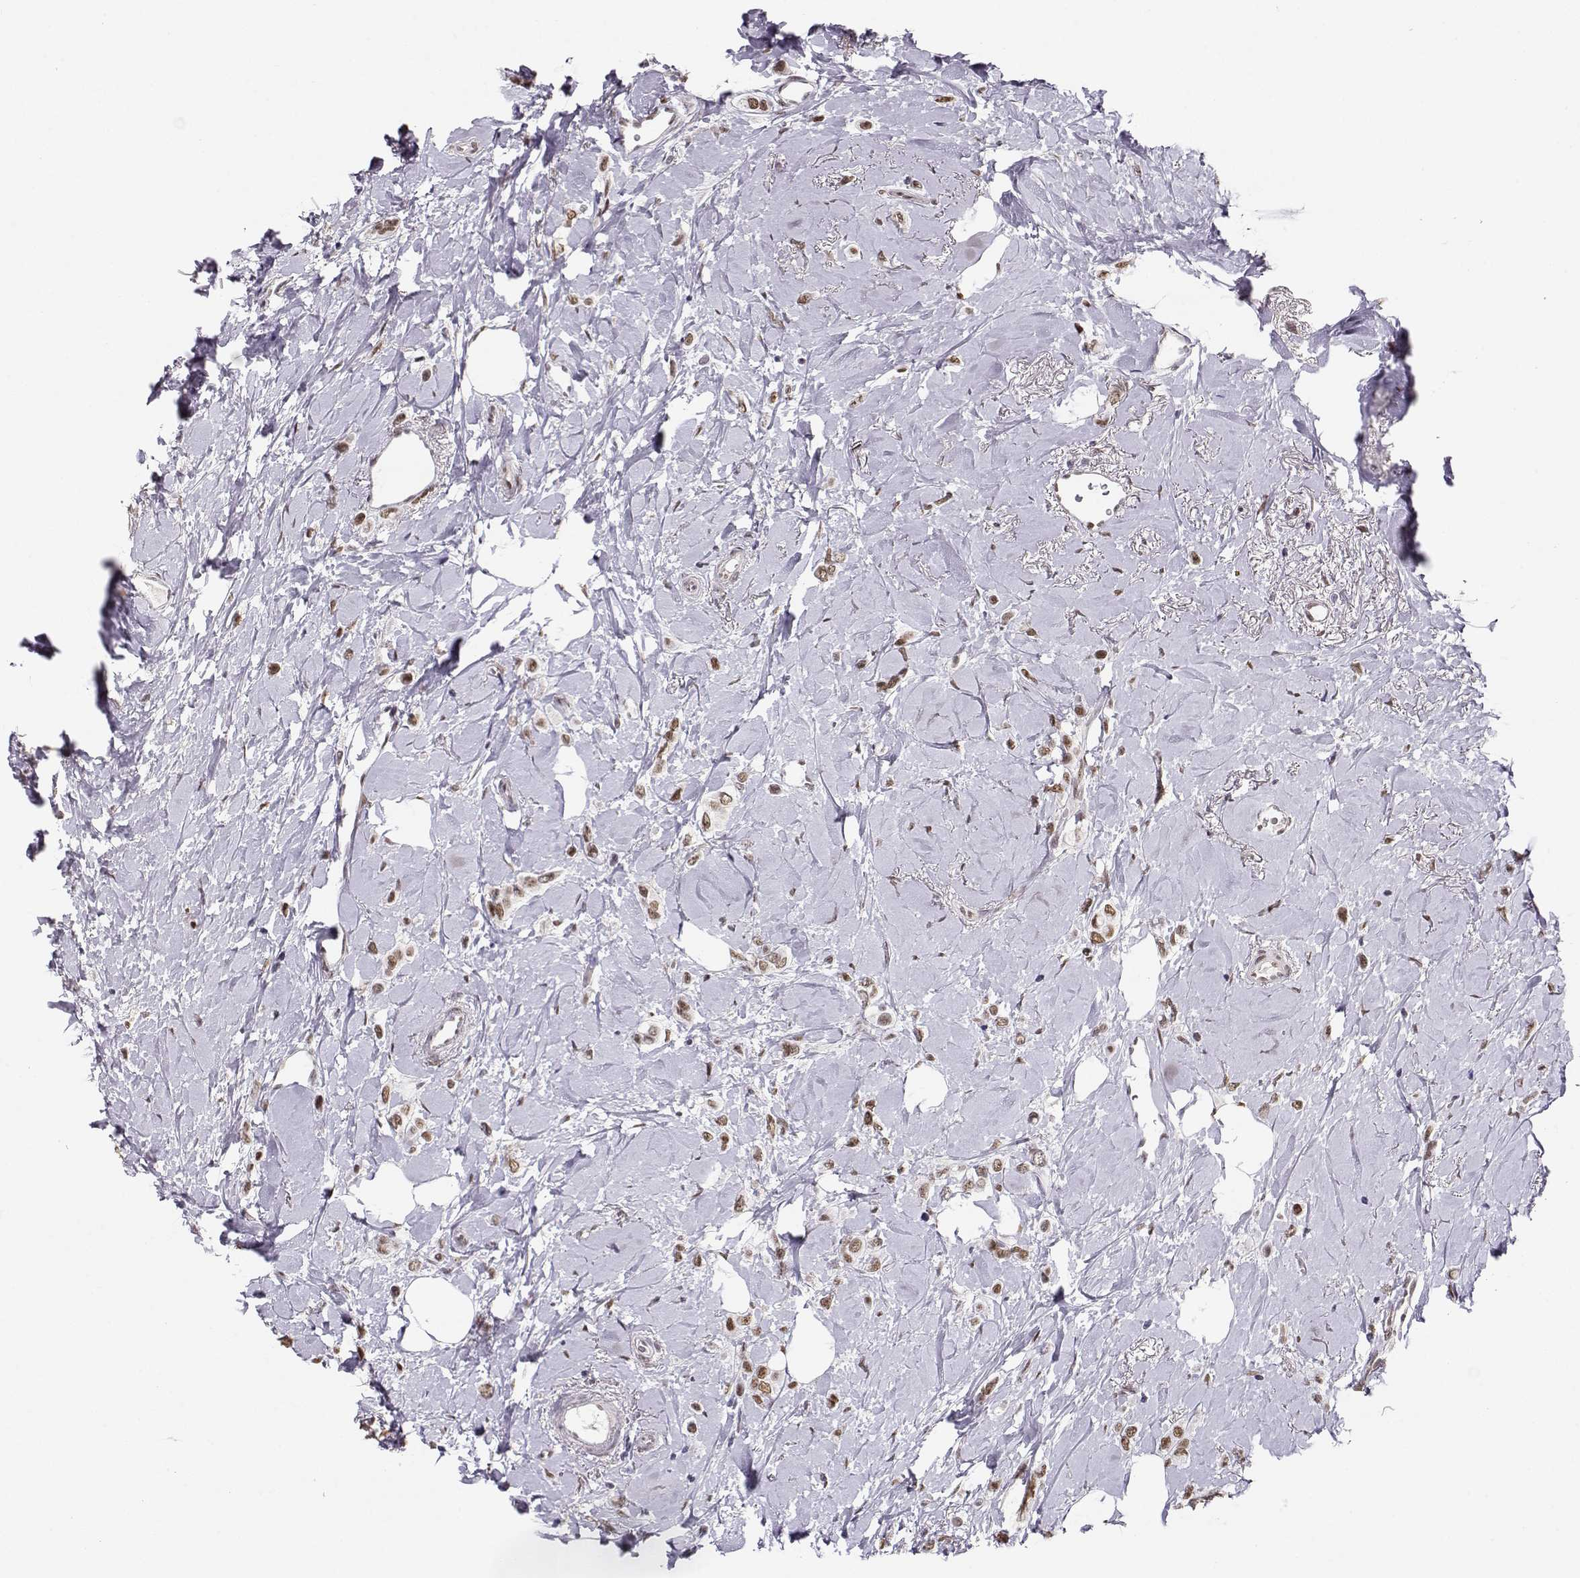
{"staining": {"intensity": "moderate", "quantity": ">75%", "location": "nuclear"}, "tissue": "breast cancer", "cell_type": "Tumor cells", "image_type": "cancer", "snomed": [{"axis": "morphology", "description": "Lobular carcinoma"}, {"axis": "topography", "description": "Breast"}], "caption": "Lobular carcinoma (breast) tissue reveals moderate nuclear staining in approximately >75% of tumor cells, visualized by immunohistochemistry. Nuclei are stained in blue.", "gene": "POLI", "patient": {"sex": "female", "age": 66}}